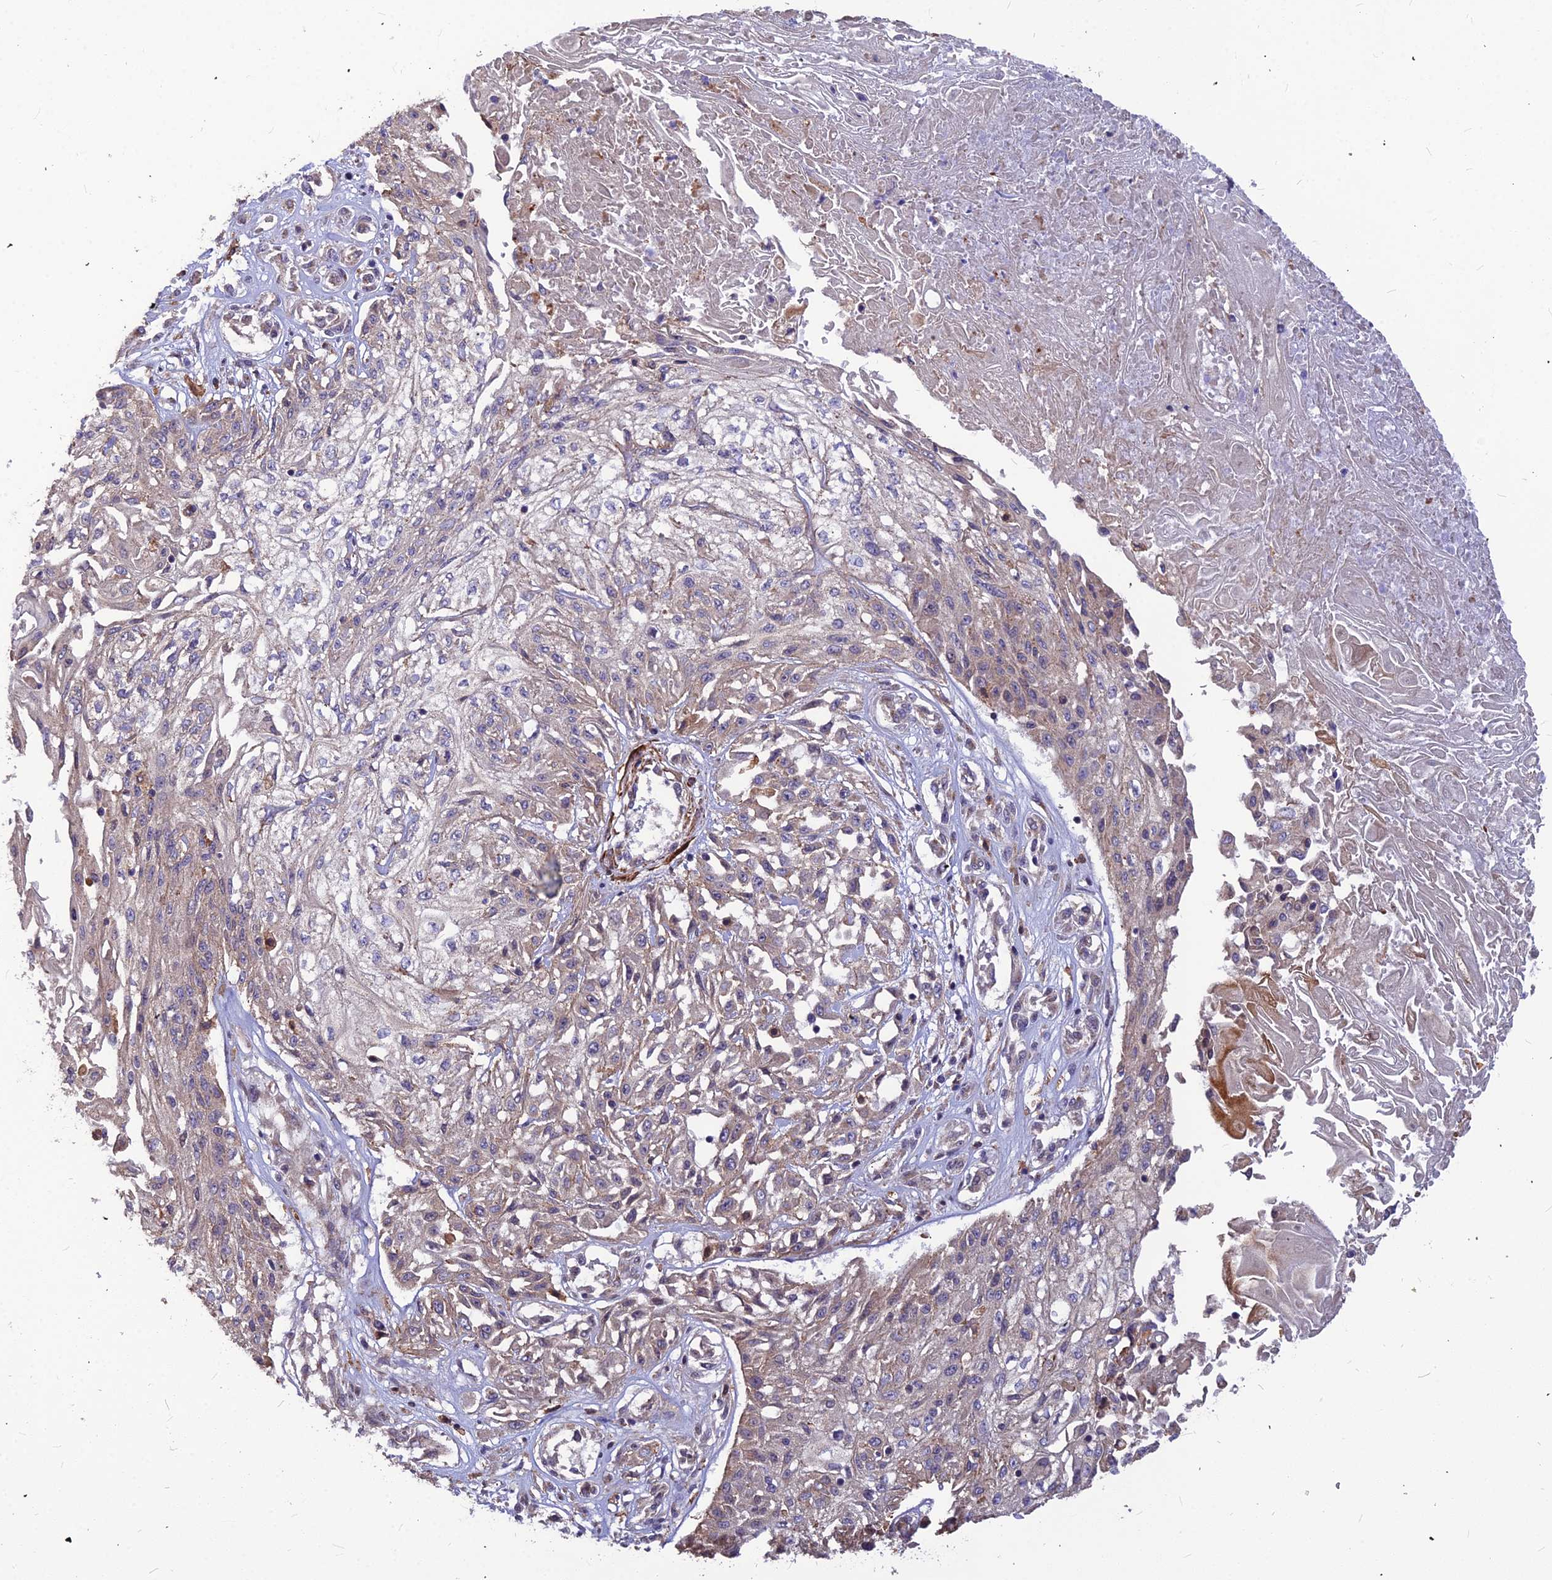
{"staining": {"intensity": "negative", "quantity": "none", "location": "none"}, "tissue": "skin cancer", "cell_type": "Tumor cells", "image_type": "cancer", "snomed": [{"axis": "morphology", "description": "Squamous cell carcinoma, NOS"}, {"axis": "morphology", "description": "Squamous cell carcinoma, metastatic, NOS"}, {"axis": "topography", "description": "Skin"}, {"axis": "topography", "description": "Lymph node"}], "caption": "Protein analysis of squamous cell carcinoma (skin) displays no significant staining in tumor cells.", "gene": "LEKR1", "patient": {"sex": "male", "age": 75}}